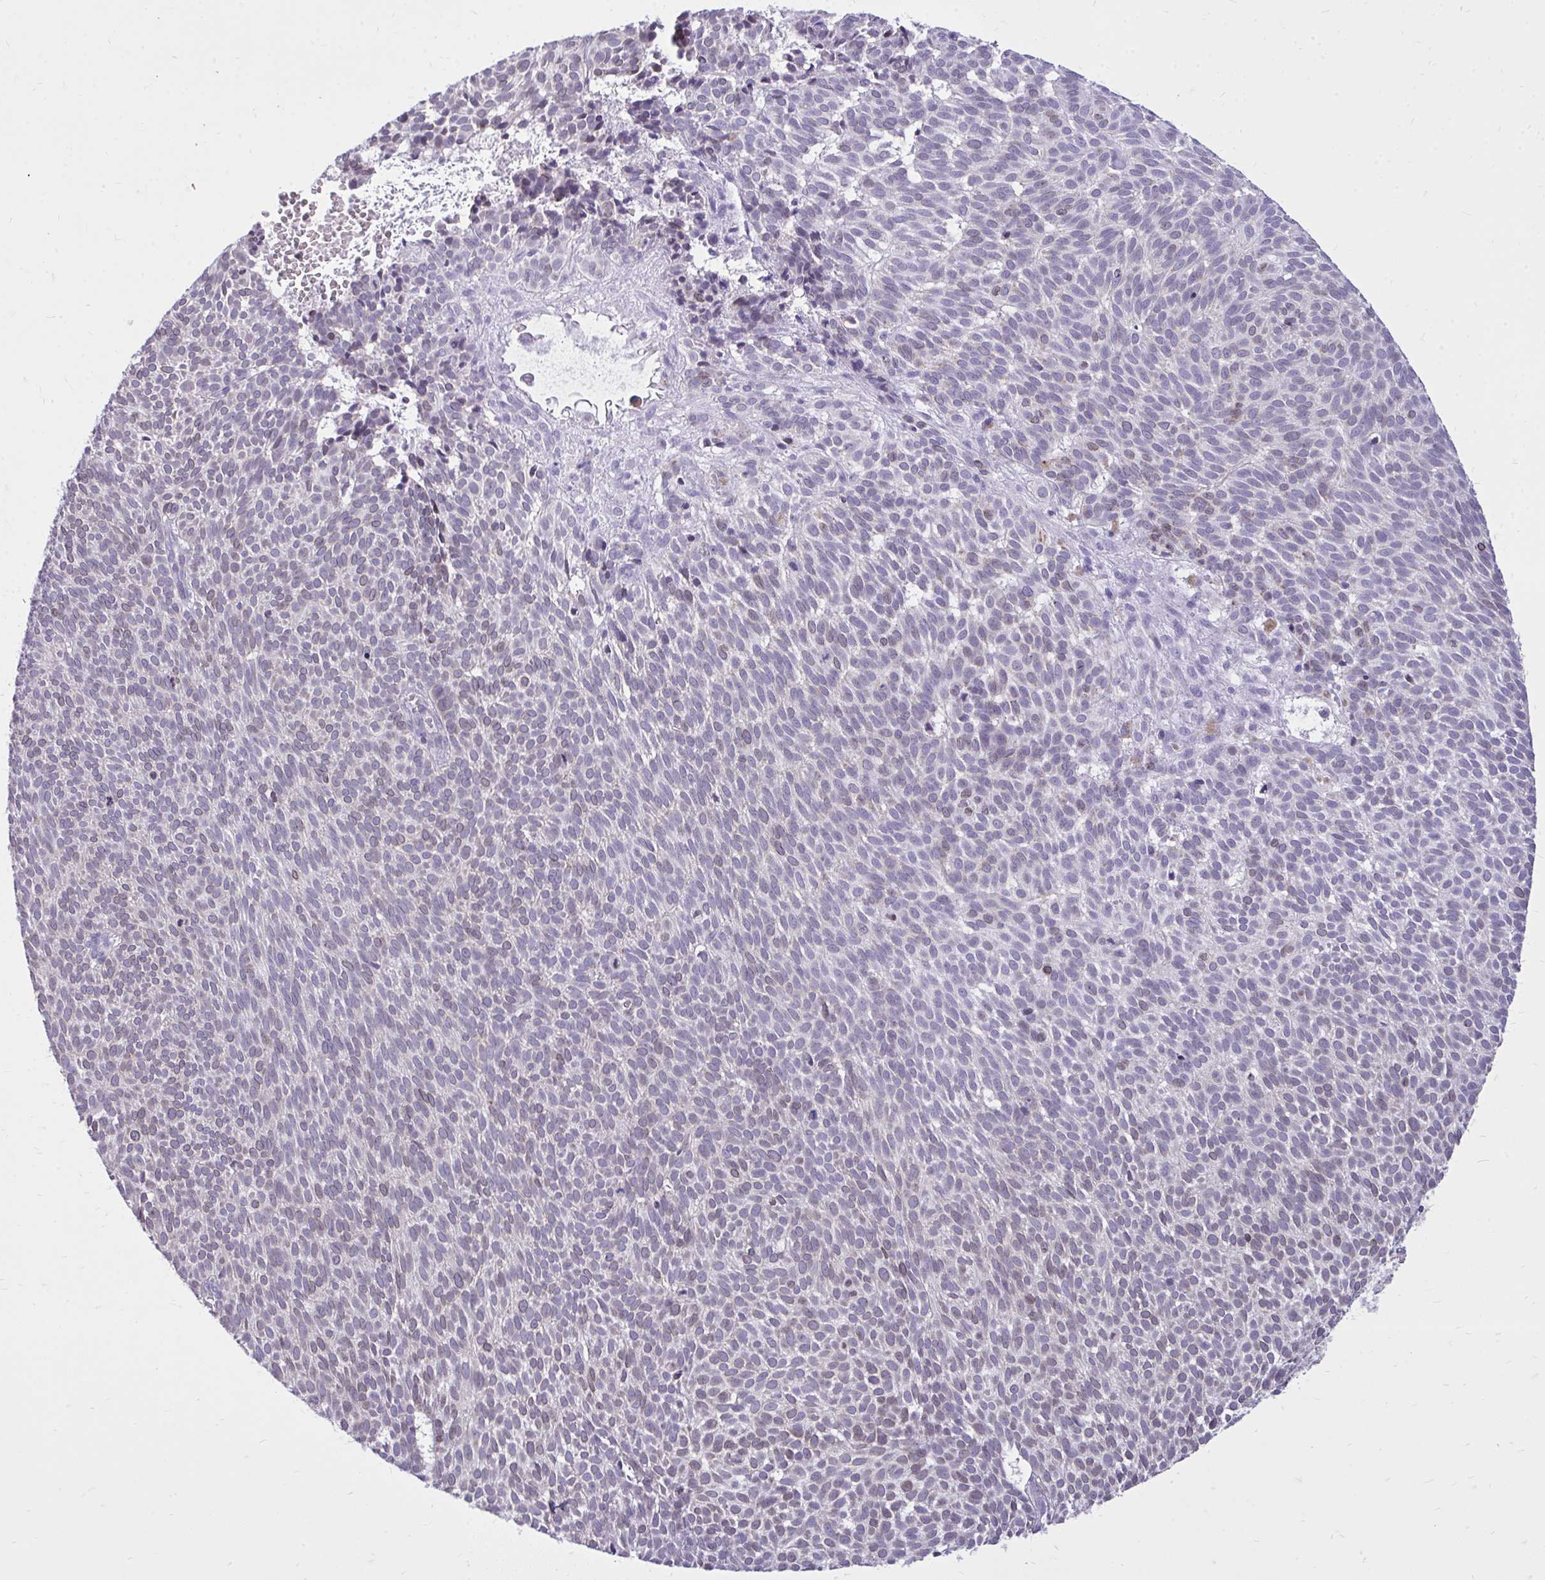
{"staining": {"intensity": "weak", "quantity": "25%-75%", "location": "cytoplasmic/membranous,nuclear"}, "tissue": "skin cancer", "cell_type": "Tumor cells", "image_type": "cancer", "snomed": [{"axis": "morphology", "description": "Basal cell carcinoma"}, {"axis": "topography", "description": "Skin"}], "caption": "This histopathology image displays skin basal cell carcinoma stained with immunohistochemistry to label a protein in brown. The cytoplasmic/membranous and nuclear of tumor cells show weak positivity for the protein. Nuclei are counter-stained blue.", "gene": "RPS6KA2", "patient": {"sex": "male", "age": 63}}